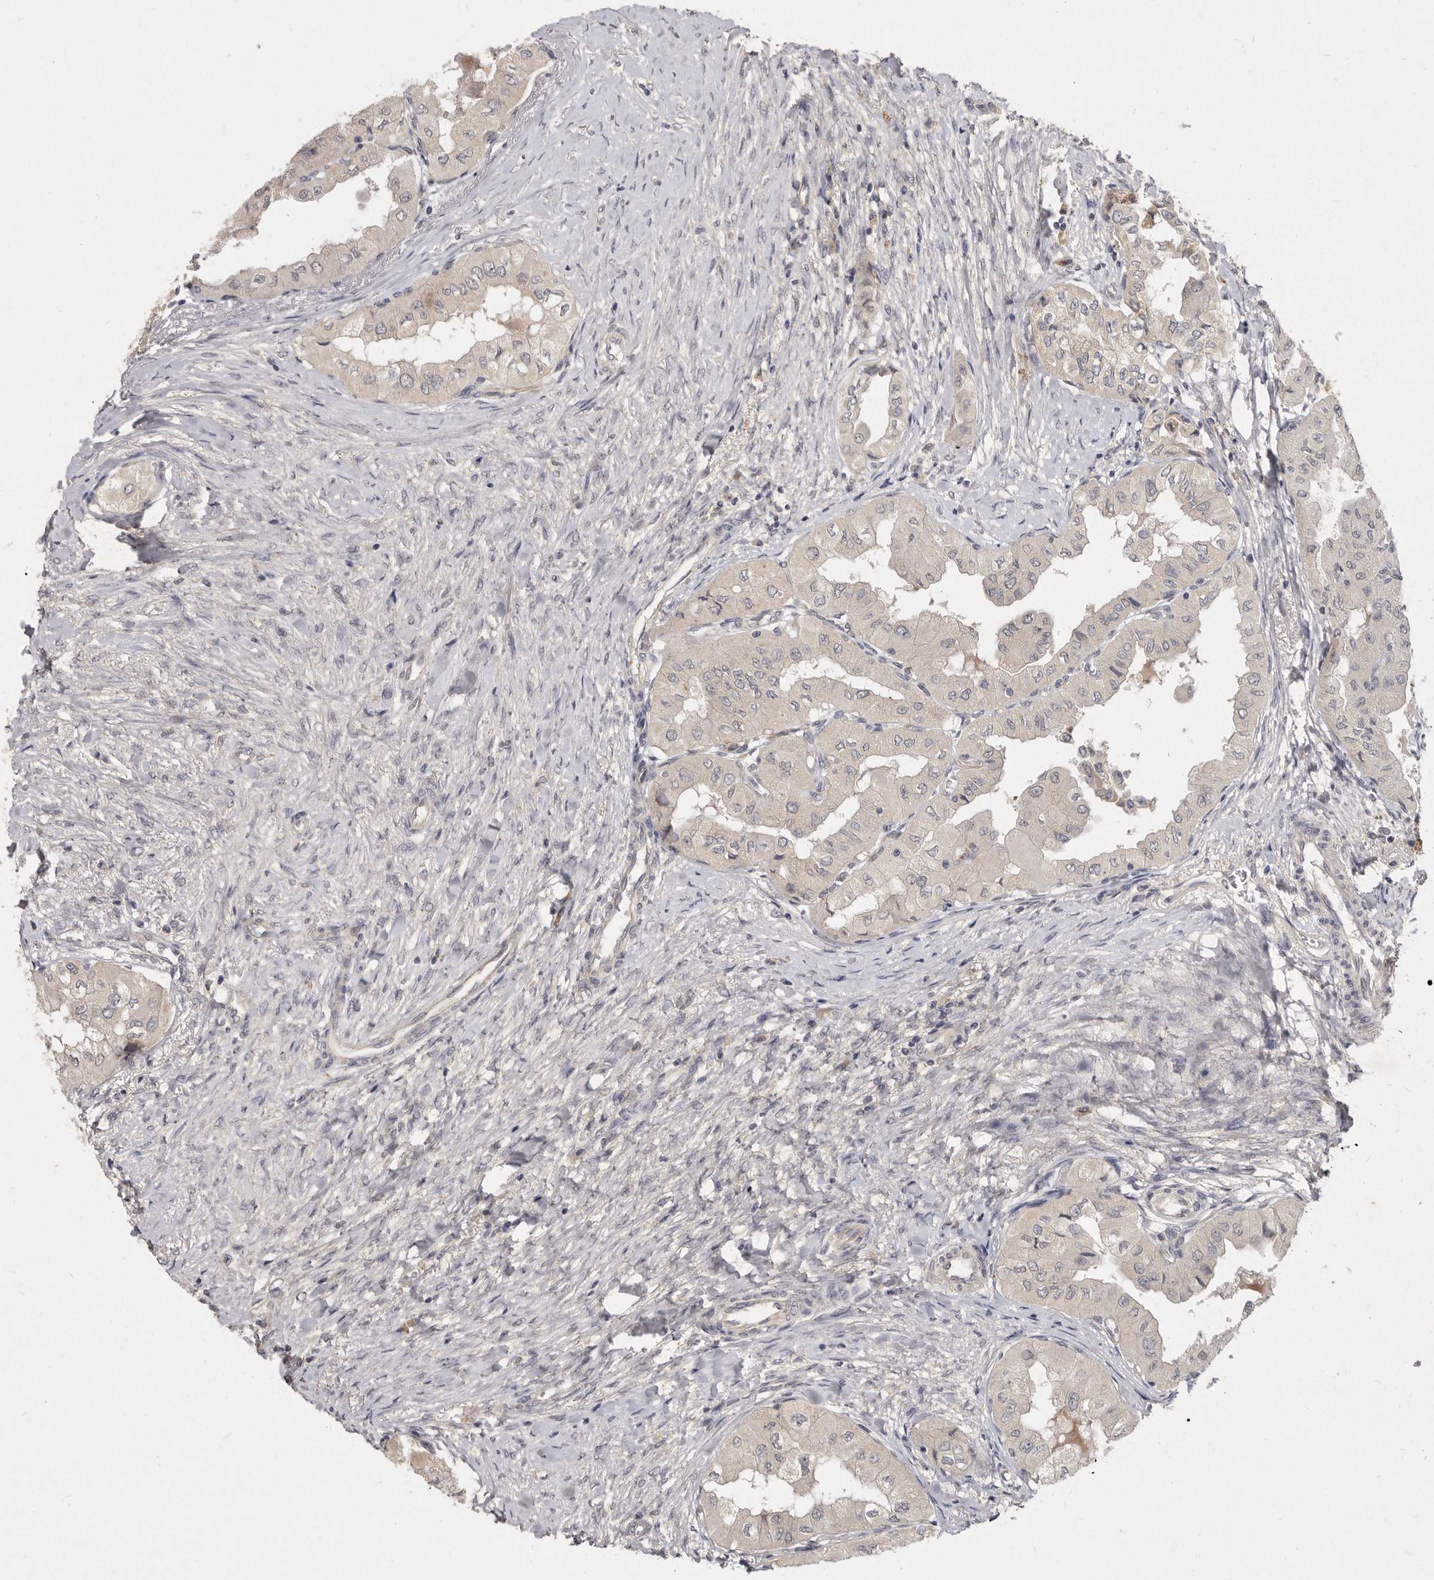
{"staining": {"intensity": "negative", "quantity": "none", "location": "none"}, "tissue": "thyroid cancer", "cell_type": "Tumor cells", "image_type": "cancer", "snomed": [{"axis": "morphology", "description": "Papillary adenocarcinoma, NOS"}, {"axis": "topography", "description": "Thyroid gland"}], "caption": "IHC micrograph of neoplastic tissue: papillary adenocarcinoma (thyroid) stained with DAB (3,3'-diaminobenzidine) exhibits no significant protein staining in tumor cells.", "gene": "SLC22A1", "patient": {"sex": "female", "age": 59}}